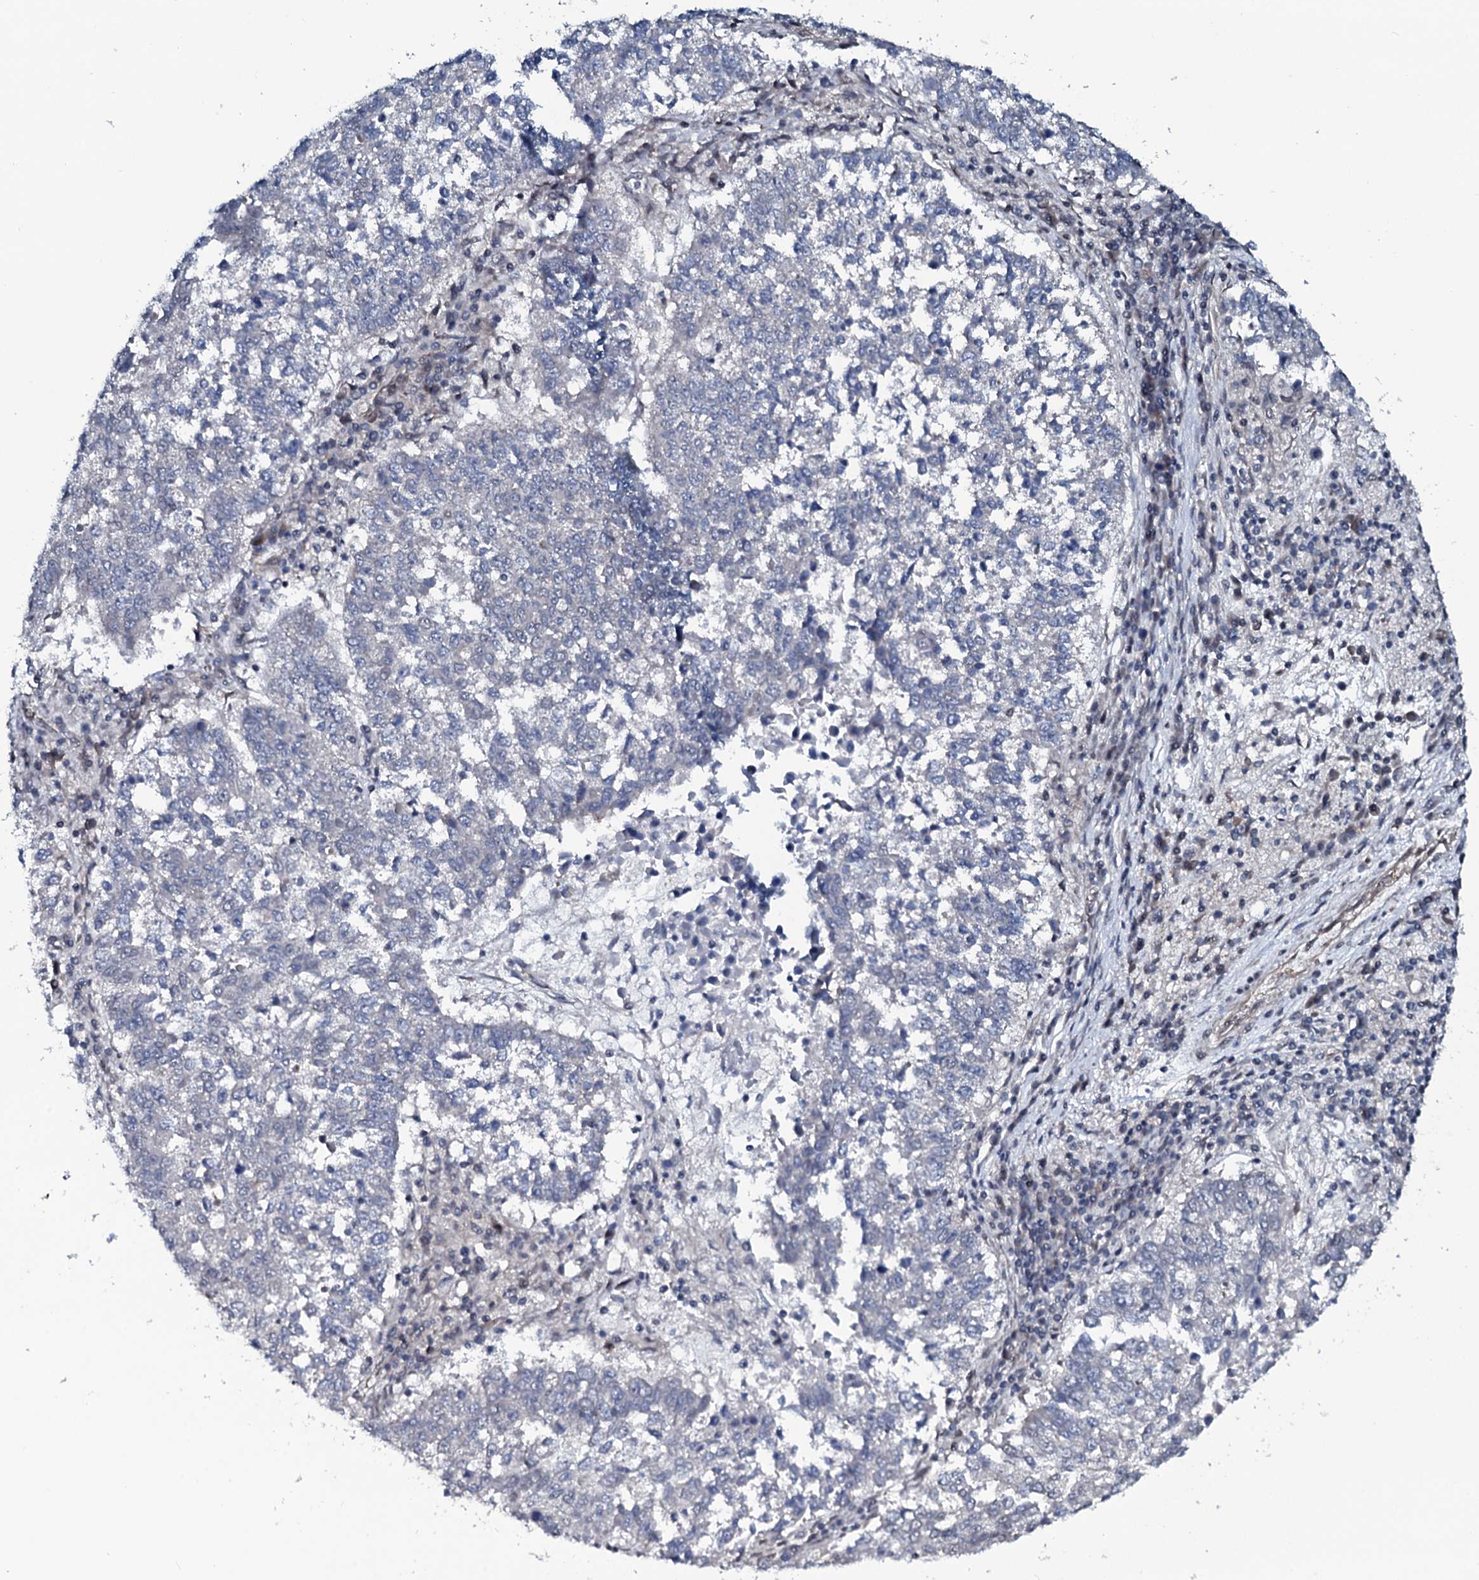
{"staining": {"intensity": "negative", "quantity": "none", "location": "none"}, "tissue": "lung cancer", "cell_type": "Tumor cells", "image_type": "cancer", "snomed": [{"axis": "morphology", "description": "Squamous cell carcinoma, NOS"}, {"axis": "topography", "description": "Lung"}], "caption": "High magnification brightfield microscopy of lung cancer stained with DAB (brown) and counterstained with hematoxylin (blue): tumor cells show no significant positivity.", "gene": "OGFOD2", "patient": {"sex": "male", "age": 73}}